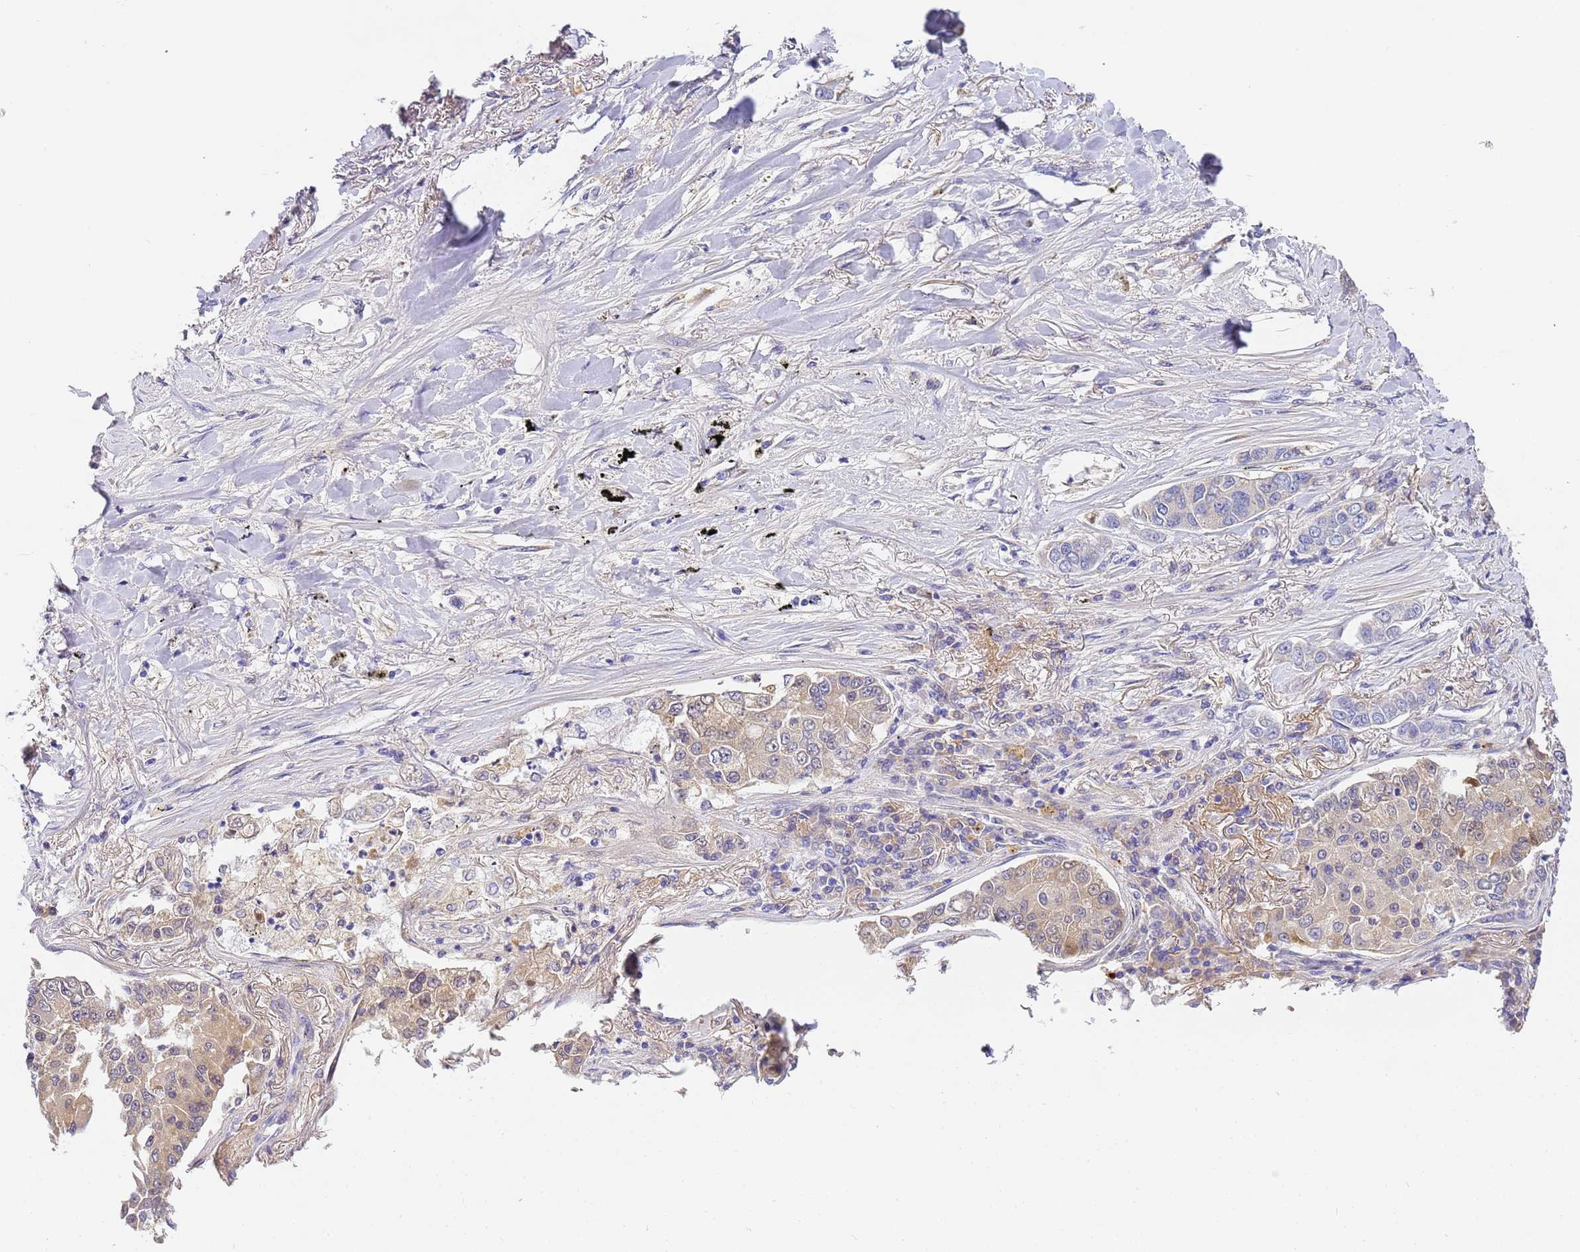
{"staining": {"intensity": "weak", "quantity": "<25%", "location": "cytoplasmic/membranous"}, "tissue": "lung cancer", "cell_type": "Tumor cells", "image_type": "cancer", "snomed": [{"axis": "morphology", "description": "Adenocarcinoma, NOS"}, {"axis": "topography", "description": "Lung"}], "caption": "The immunohistochemistry (IHC) histopathology image has no significant expression in tumor cells of lung cancer (adenocarcinoma) tissue.", "gene": "CFHR2", "patient": {"sex": "male", "age": 49}}